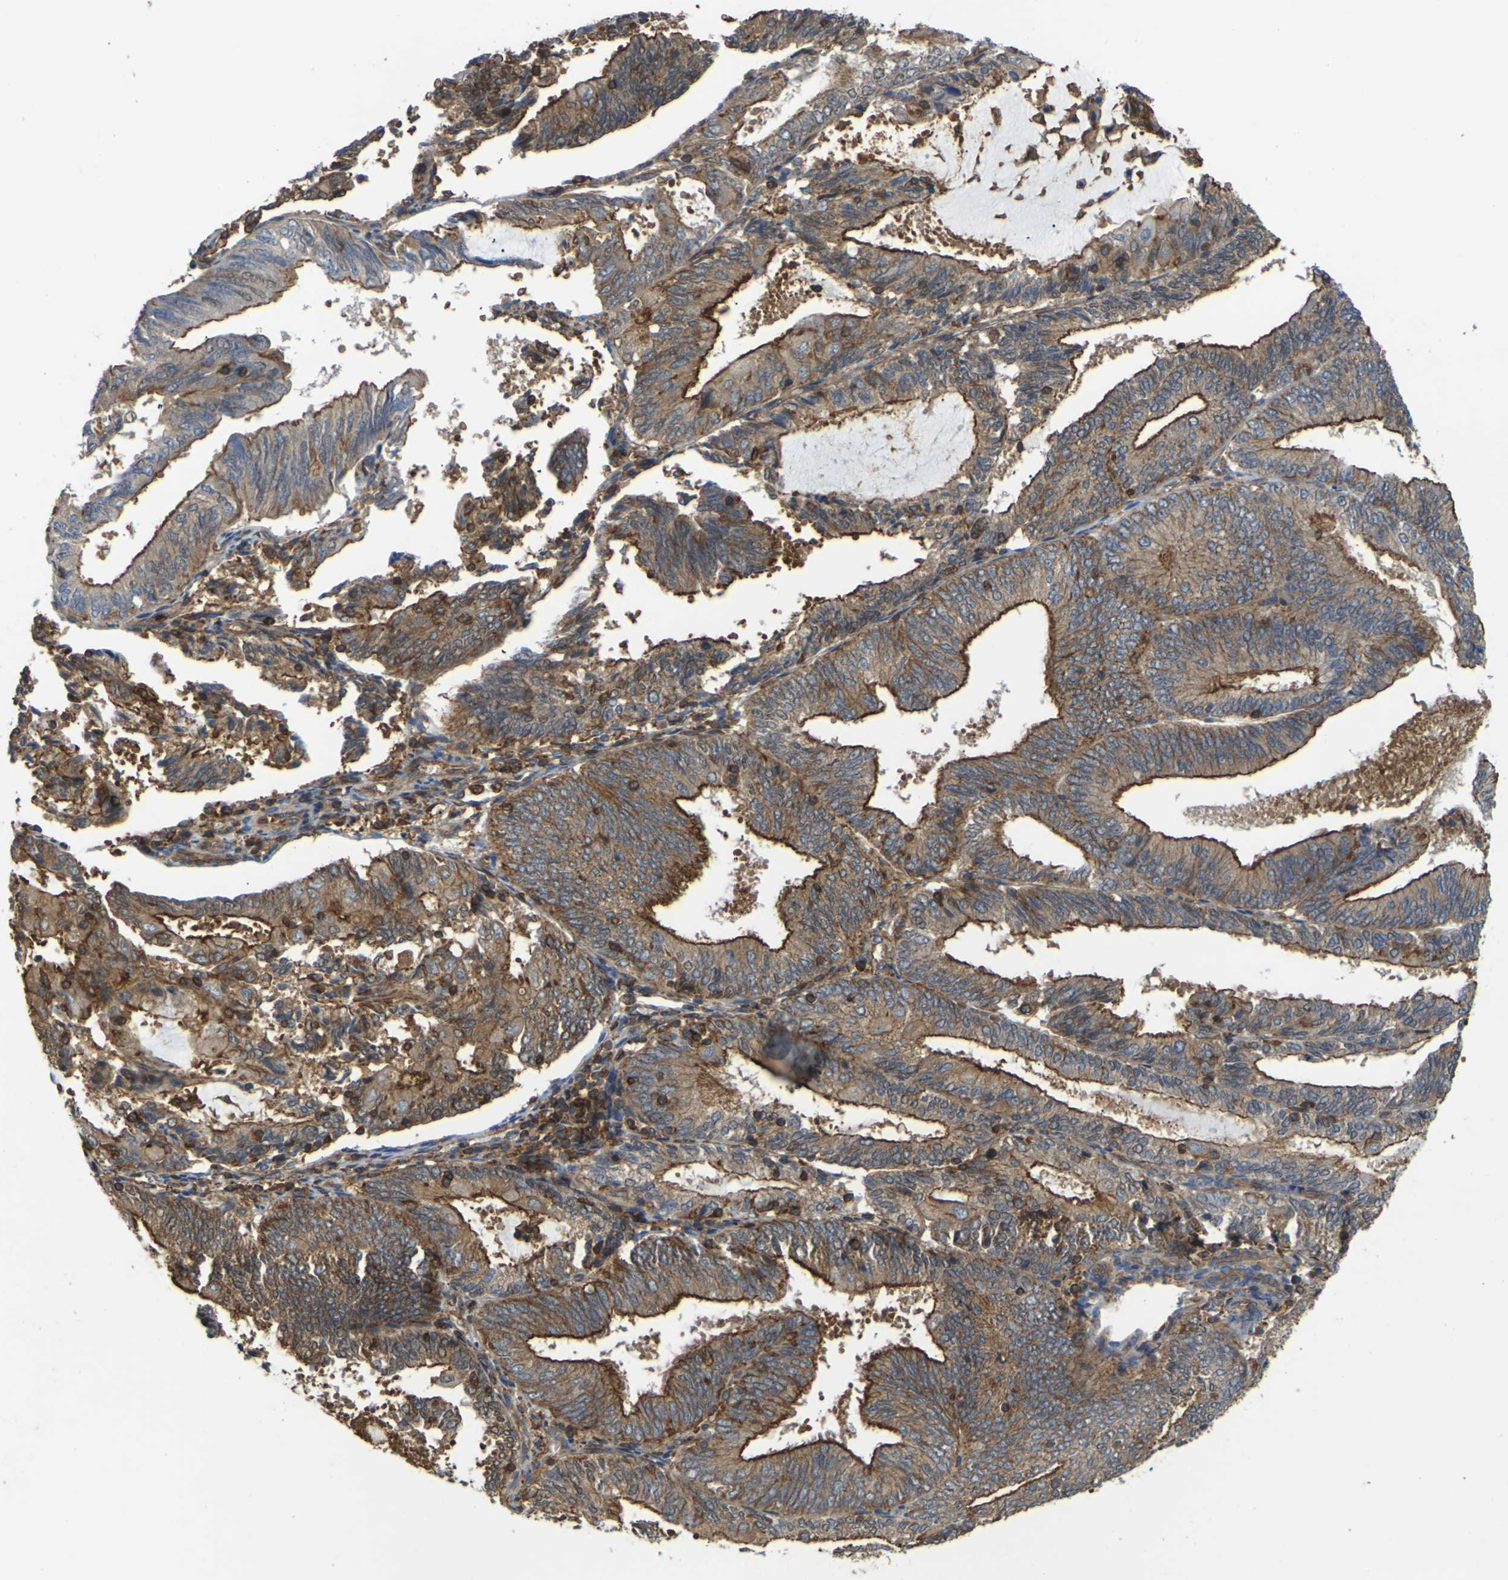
{"staining": {"intensity": "strong", "quantity": "25%-75%", "location": "cytoplasmic/membranous"}, "tissue": "endometrial cancer", "cell_type": "Tumor cells", "image_type": "cancer", "snomed": [{"axis": "morphology", "description": "Adenocarcinoma, NOS"}, {"axis": "topography", "description": "Endometrium"}], "caption": "Endometrial cancer stained with a protein marker reveals strong staining in tumor cells.", "gene": "IQGAP1", "patient": {"sex": "female", "age": 81}}